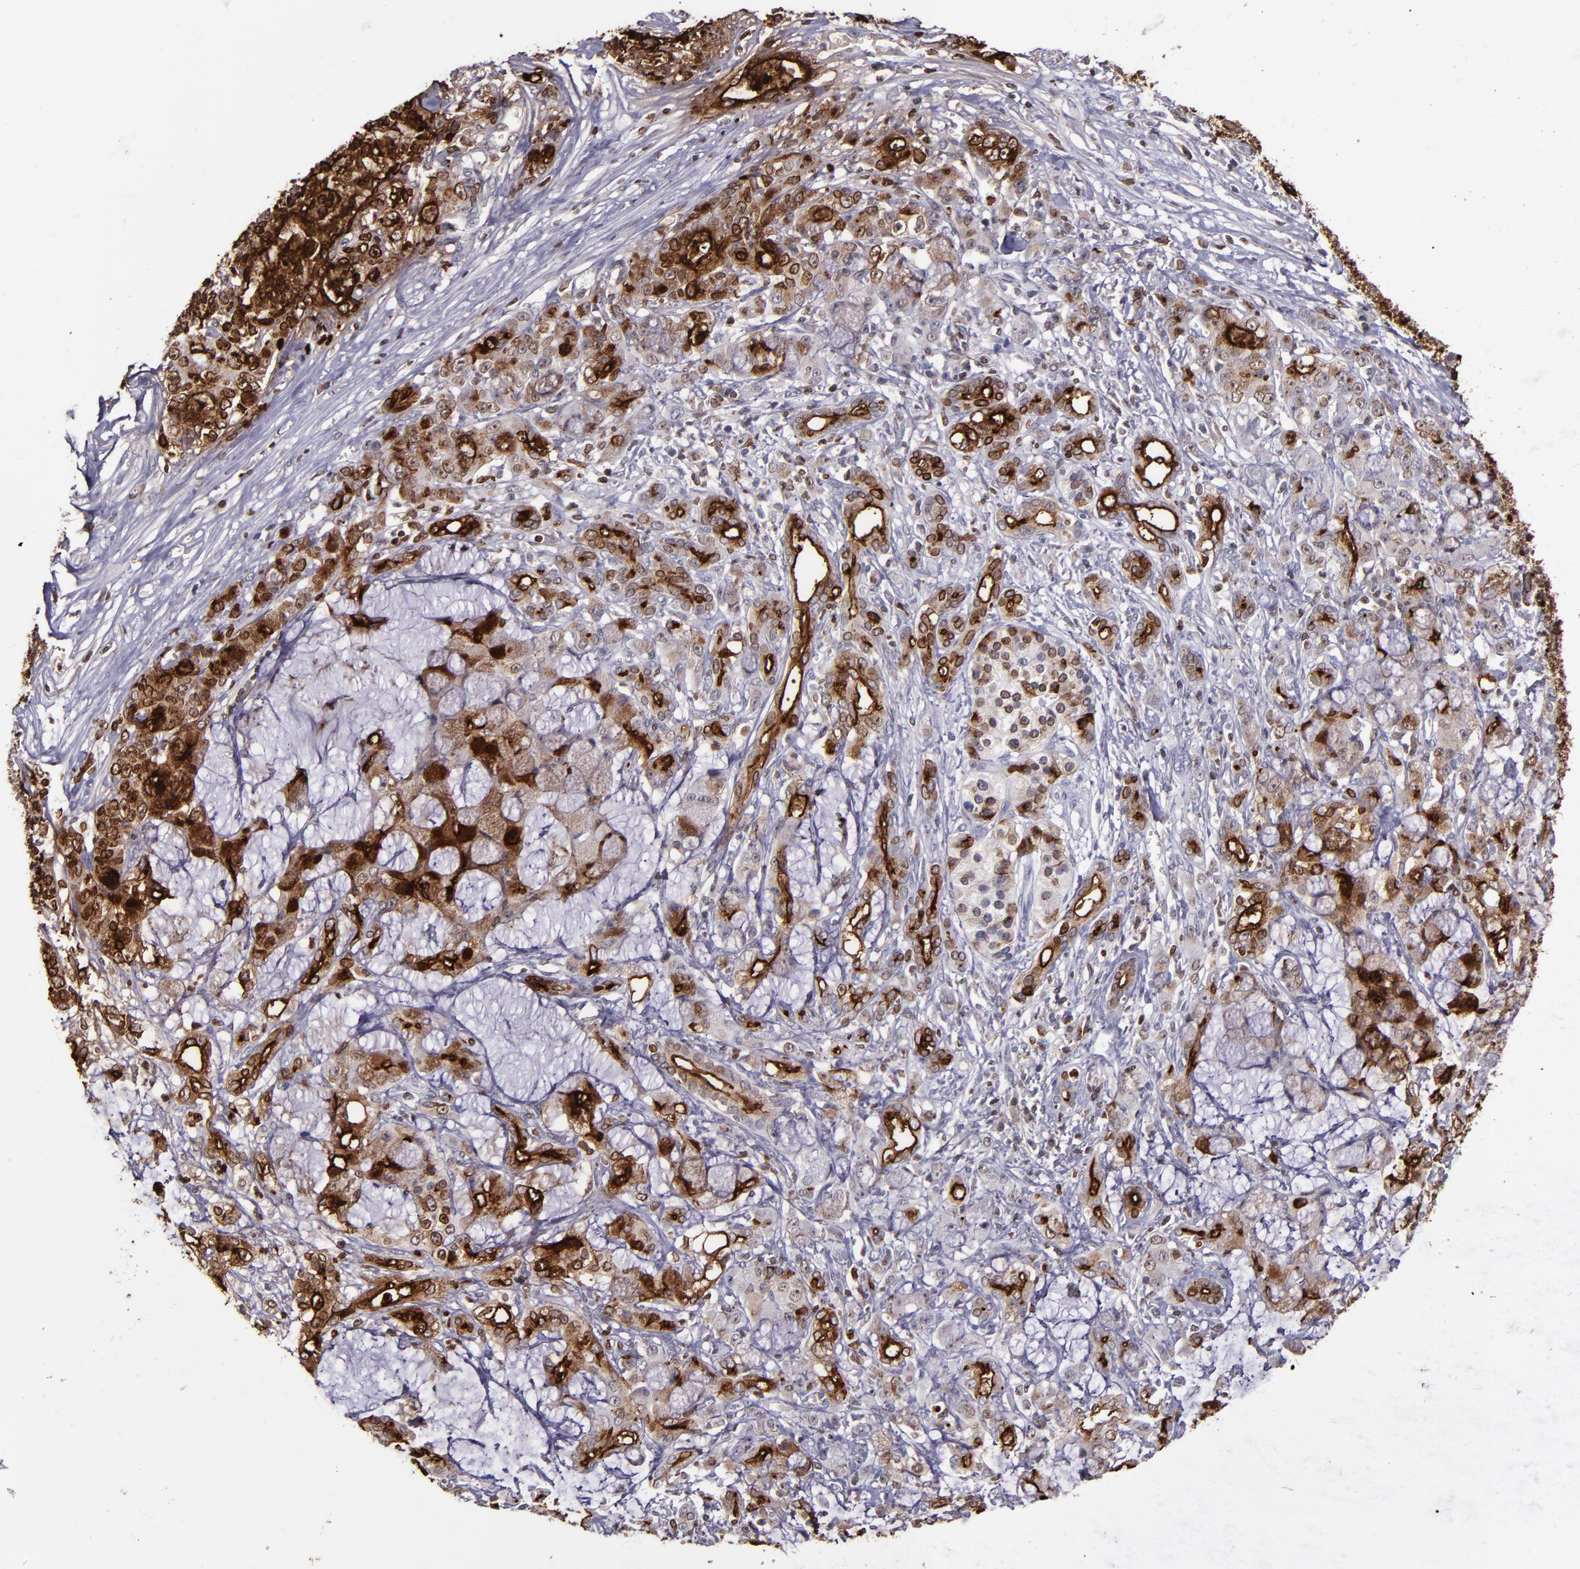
{"staining": {"intensity": "strong", "quantity": ">75%", "location": "cytoplasmic/membranous"}, "tissue": "pancreatic cancer", "cell_type": "Tumor cells", "image_type": "cancer", "snomed": [{"axis": "morphology", "description": "Adenocarcinoma, NOS"}, {"axis": "topography", "description": "Pancreas"}], "caption": "About >75% of tumor cells in human pancreatic cancer (adenocarcinoma) show strong cytoplasmic/membranous protein staining as visualized by brown immunohistochemical staining.", "gene": "MFGE8", "patient": {"sex": "female", "age": 73}}